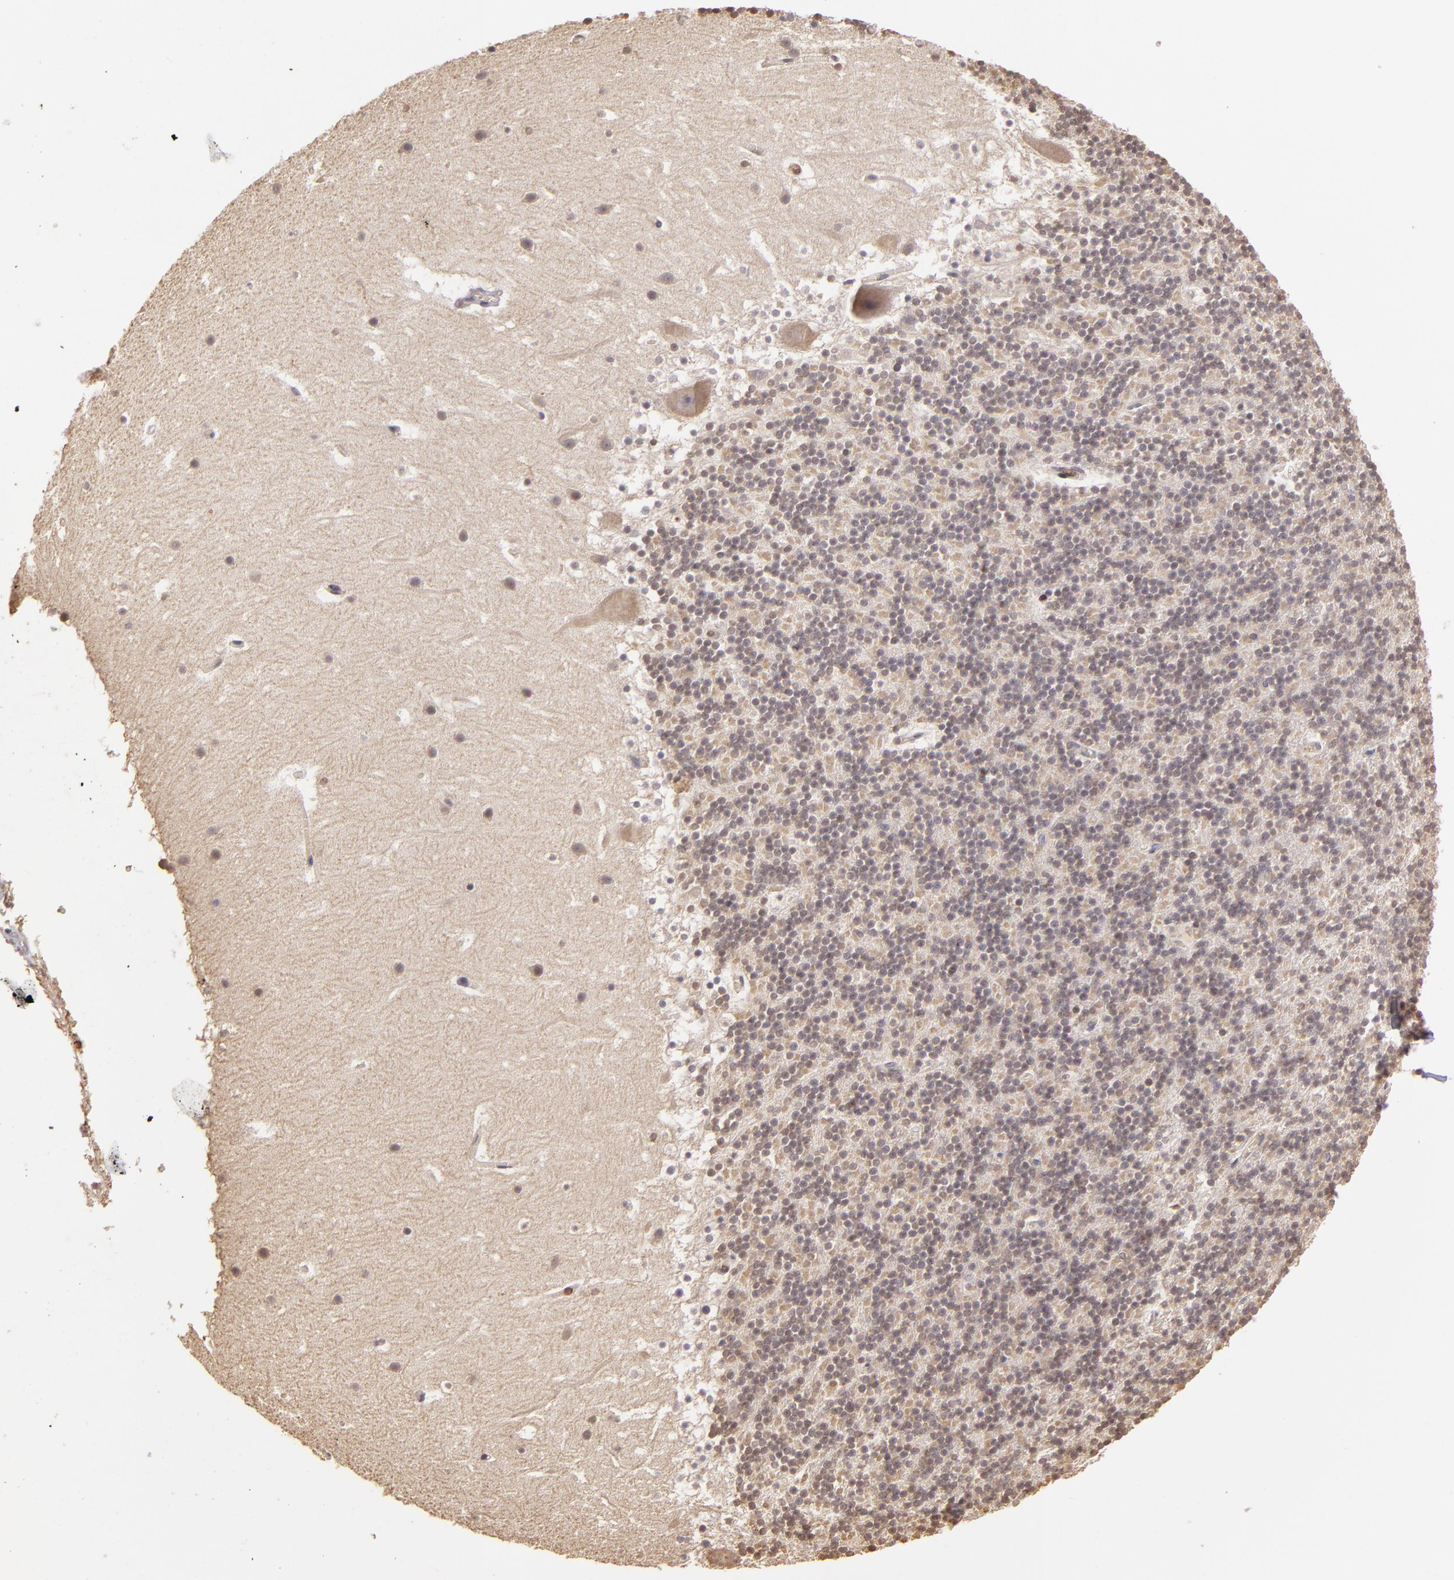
{"staining": {"intensity": "negative", "quantity": "none", "location": "none"}, "tissue": "cerebellum", "cell_type": "Cells in granular layer", "image_type": "normal", "snomed": [{"axis": "morphology", "description": "Normal tissue, NOS"}, {"axis": "topography", "description": "Cerebellum"}], "caption": "Cerebellum stained for a protein using immunohistochemistry (IHC) shows no positivity cells in granular layer.", "gene": "ARPC2", "patient": {"sex": "male", "age": 45}}